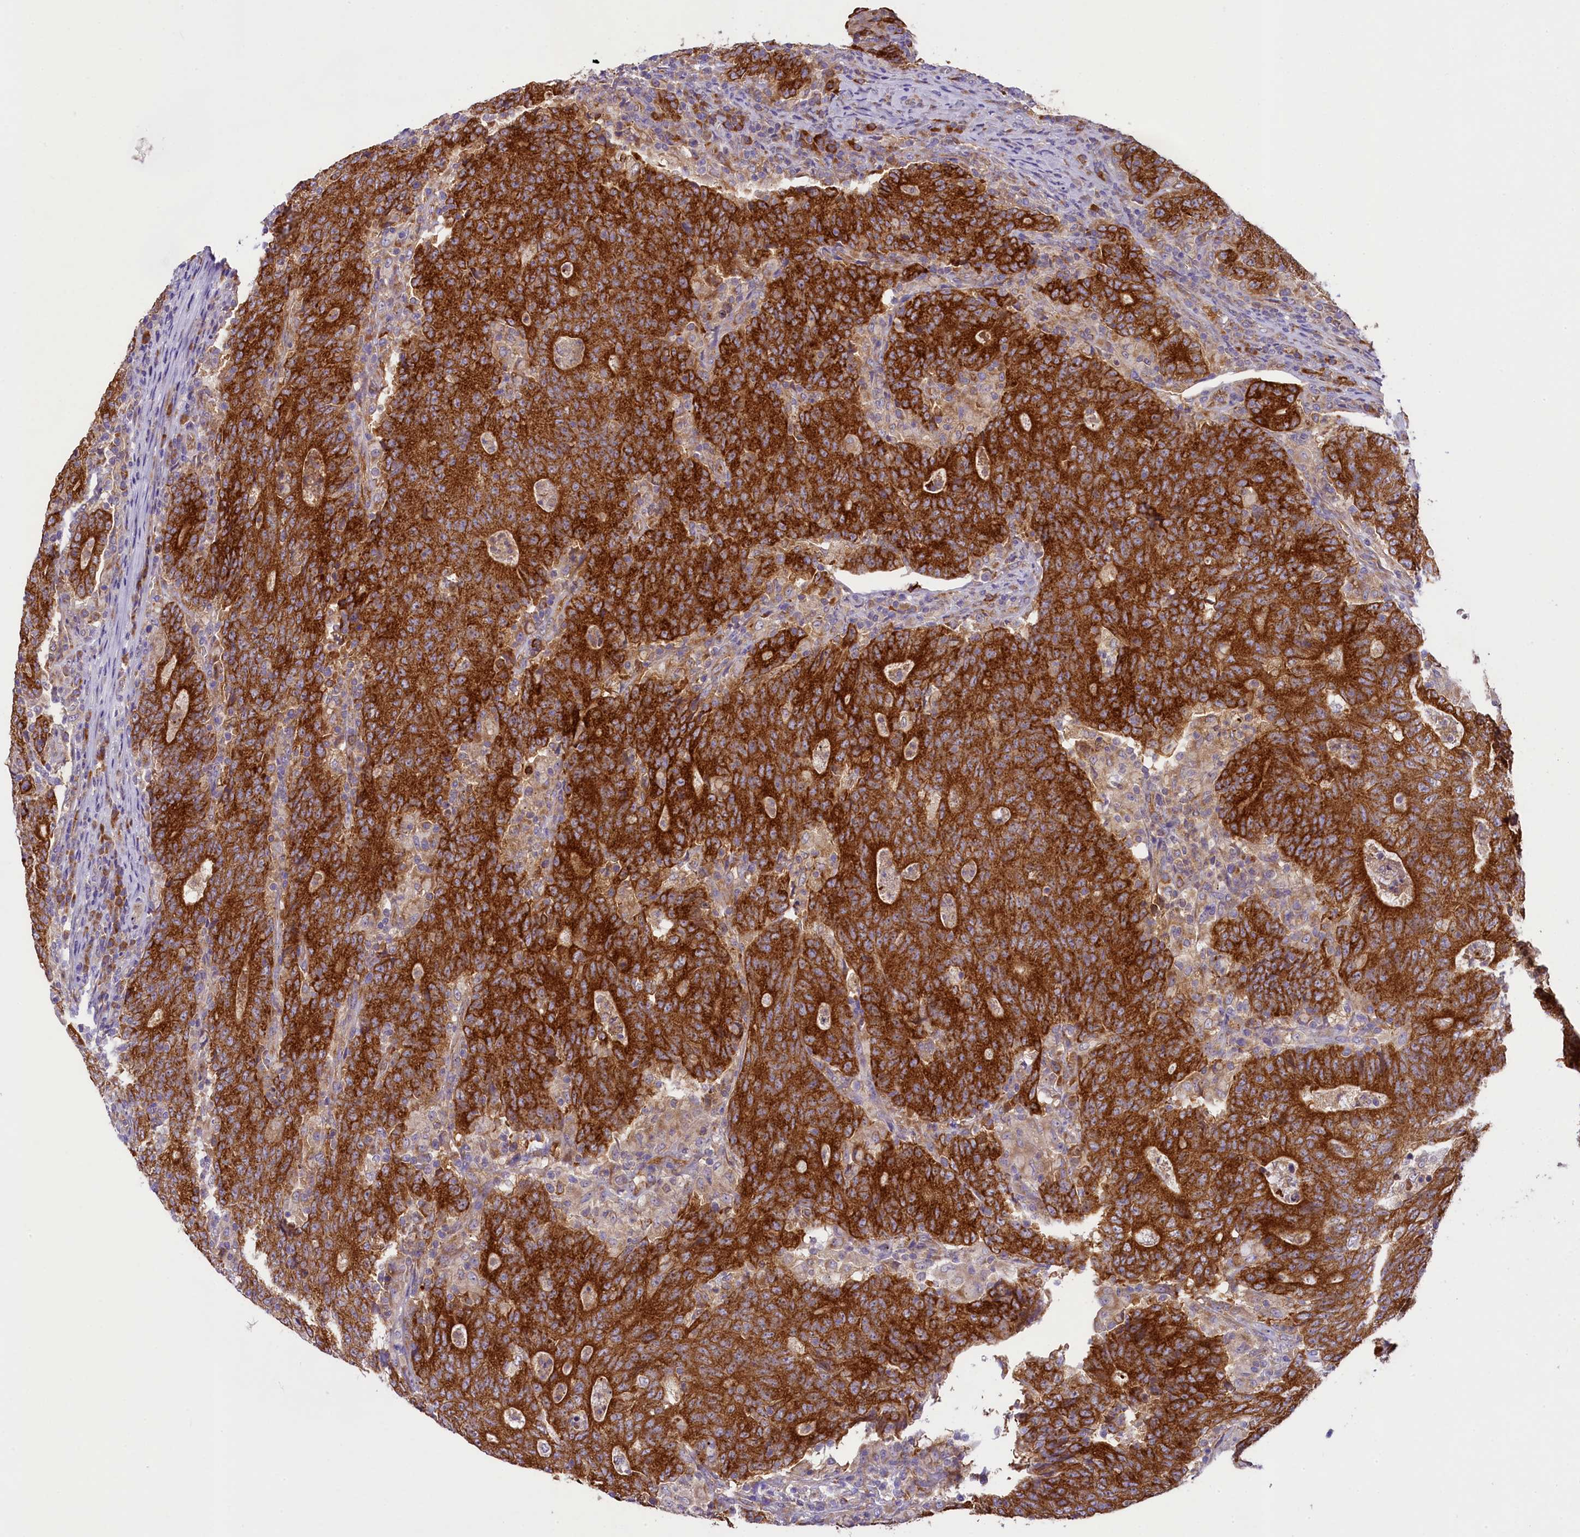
{"staining": {"intensity": "strong", "quantity": ">75%", "location": "cytoplasmic/membranous"}, "tissue": "colorectal cancer", "cell_type": "Tumor cells", "image_type": "cancer", "snomed": [{"axis": "morphology", "description": "Adenocarcinoma, NOS"}, {"axis": "topography", "description": "Colon"}], "caption": "Immunohistochemistry (IHC) of human colorectal cancer demonstrates high levels of strong cytoplasmic/membranous positivity in approximately >75% of tumor cells.", "gene": "LARP4", "patient": {"sex": "female", "age": 75}}